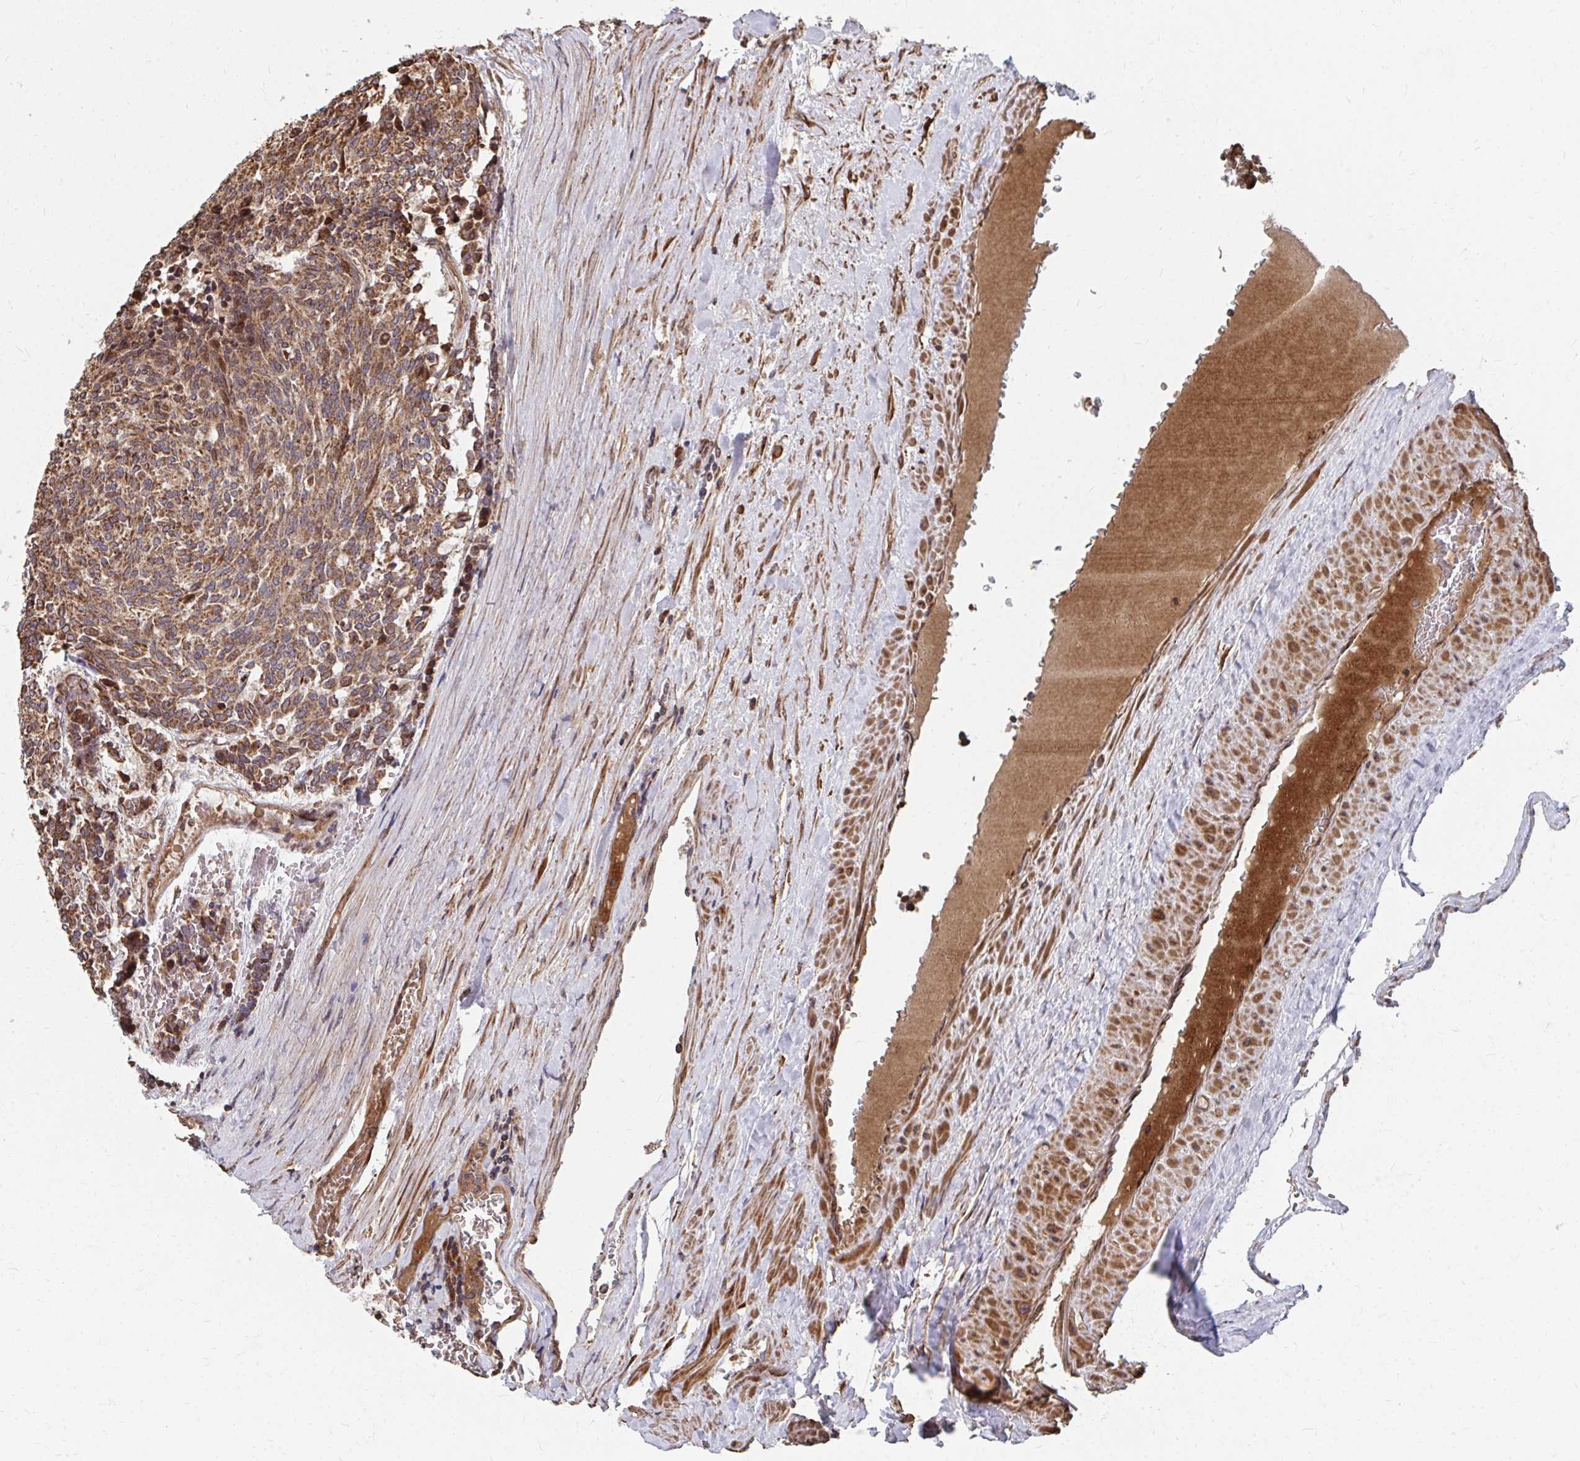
{"staining": {"intensity": "moderate", "quantity": ">75%", "location": "cytoplasmic/membranous"}, "tissue": "carcinoid", "cell_type": "Tumor cells", "image_type": "cancer", "snomed": [{"axis": "morphology", "description": "Carcinoid, malignant, NOS"}, {"axis": "topography", "description": "Pancreas"}], "caption": "The micrograph shows immunohistochemical staining of carcinoid. There is moderate cytoplasmic/membranous staining is seen in about >75% of tumor cells.", "gene": "FAM89A", "patient": {"sex": "female", "age": 54}}